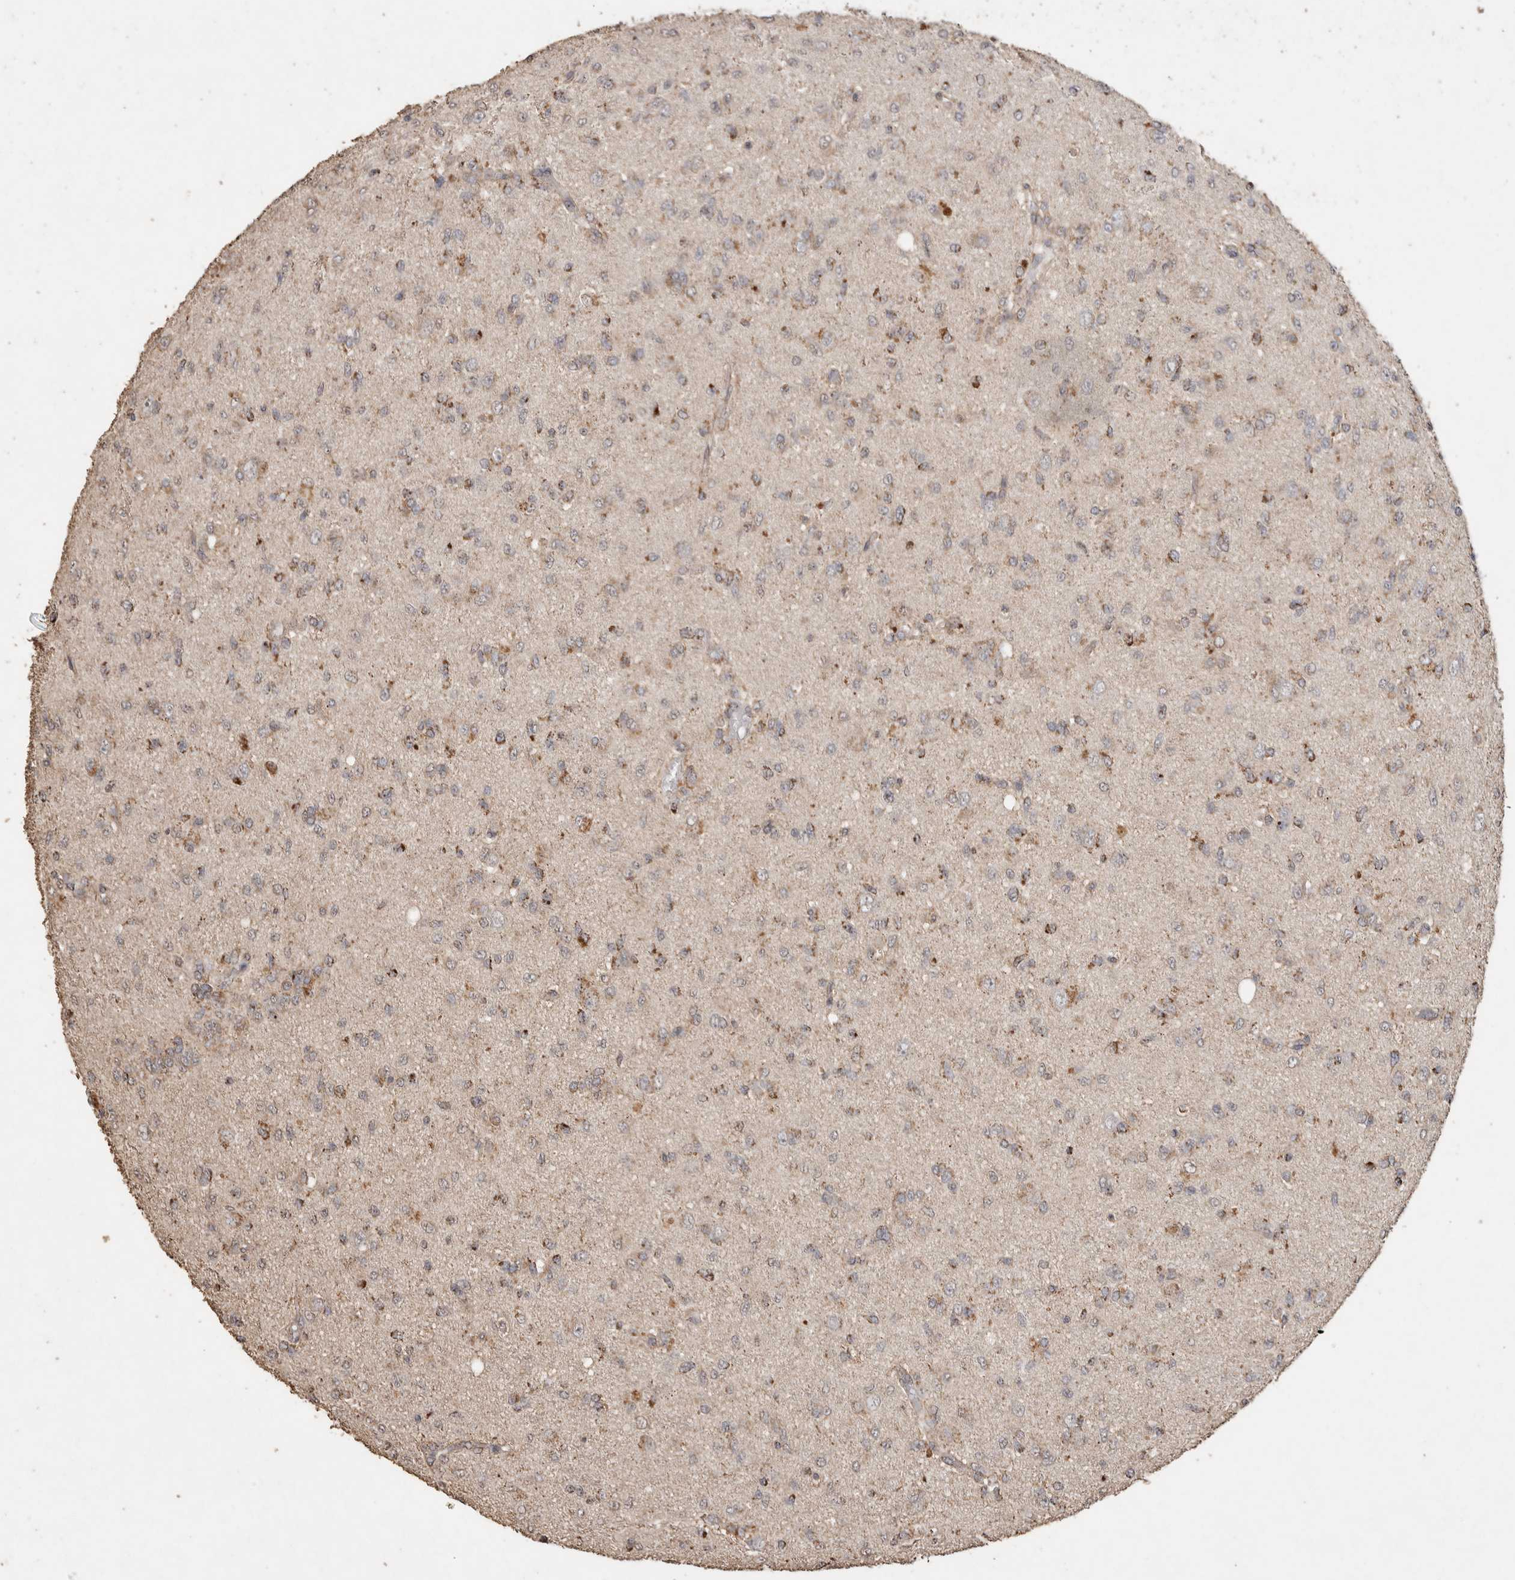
{"staining": {"intensity": "moderate", "quantity": "25%-75%", "location": "cytoplasmic/membranous"}, "tissue": "glioma", "cell_type": "Tumor cells", "image_type": "cancer", "snomed": [{"axis": "morphology", "description": "Glioma, malignant, High grade"}, {"axis": "topography", "description": "Brain"}], "caption": "High-magnification brightfield microscopy of glioma stained with DAB (brown) and counterstained with hematoxylin (blue). tumor cells exhibit moderate cytoplasmic/membranous staining is seen in approximately25%-75% of cells.", "gene": "ACADM", "patient": {"sex": "female", "age": 59}}